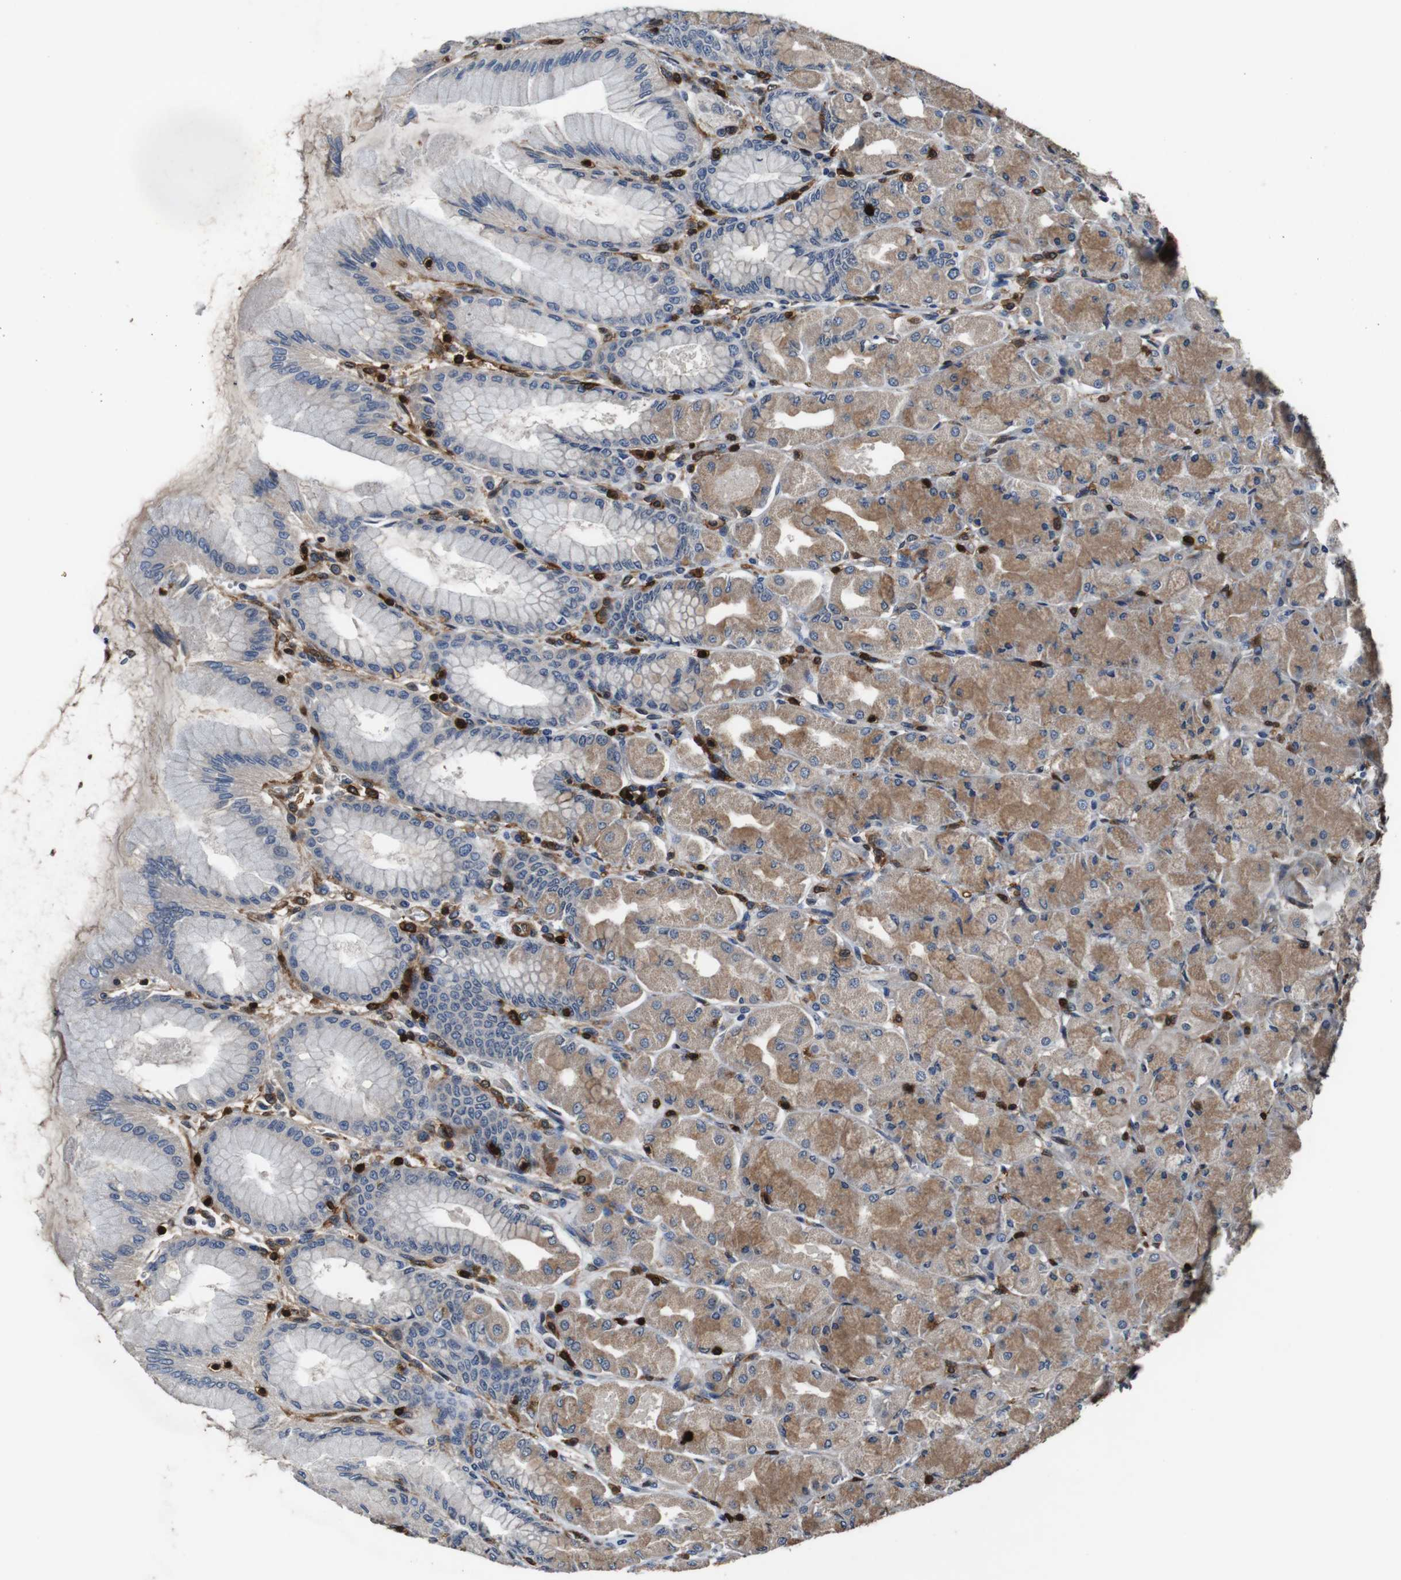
{"staining": {"intensity": "moderate", "quantity": ">75%", "location": "cytoplasmic/membranous"}, "tissue": "stomach", "cell_type": "Glandular cells", "image_type": "normal", "snomed": [{"axis": "morphology", "description": "Normal tissue, NOS"}, {"axis": "topography", "description": "Stomach, upper"}], "caption": "High-power microscopy captured an immunohistochemistry (IHC) histopathology image of normal stomach, revealing moderate cytoplasmic/membranous expression in about >75% of glandular cells.", "gene": "ANXA1", "patient": {"sex": "female", "age": 56}}